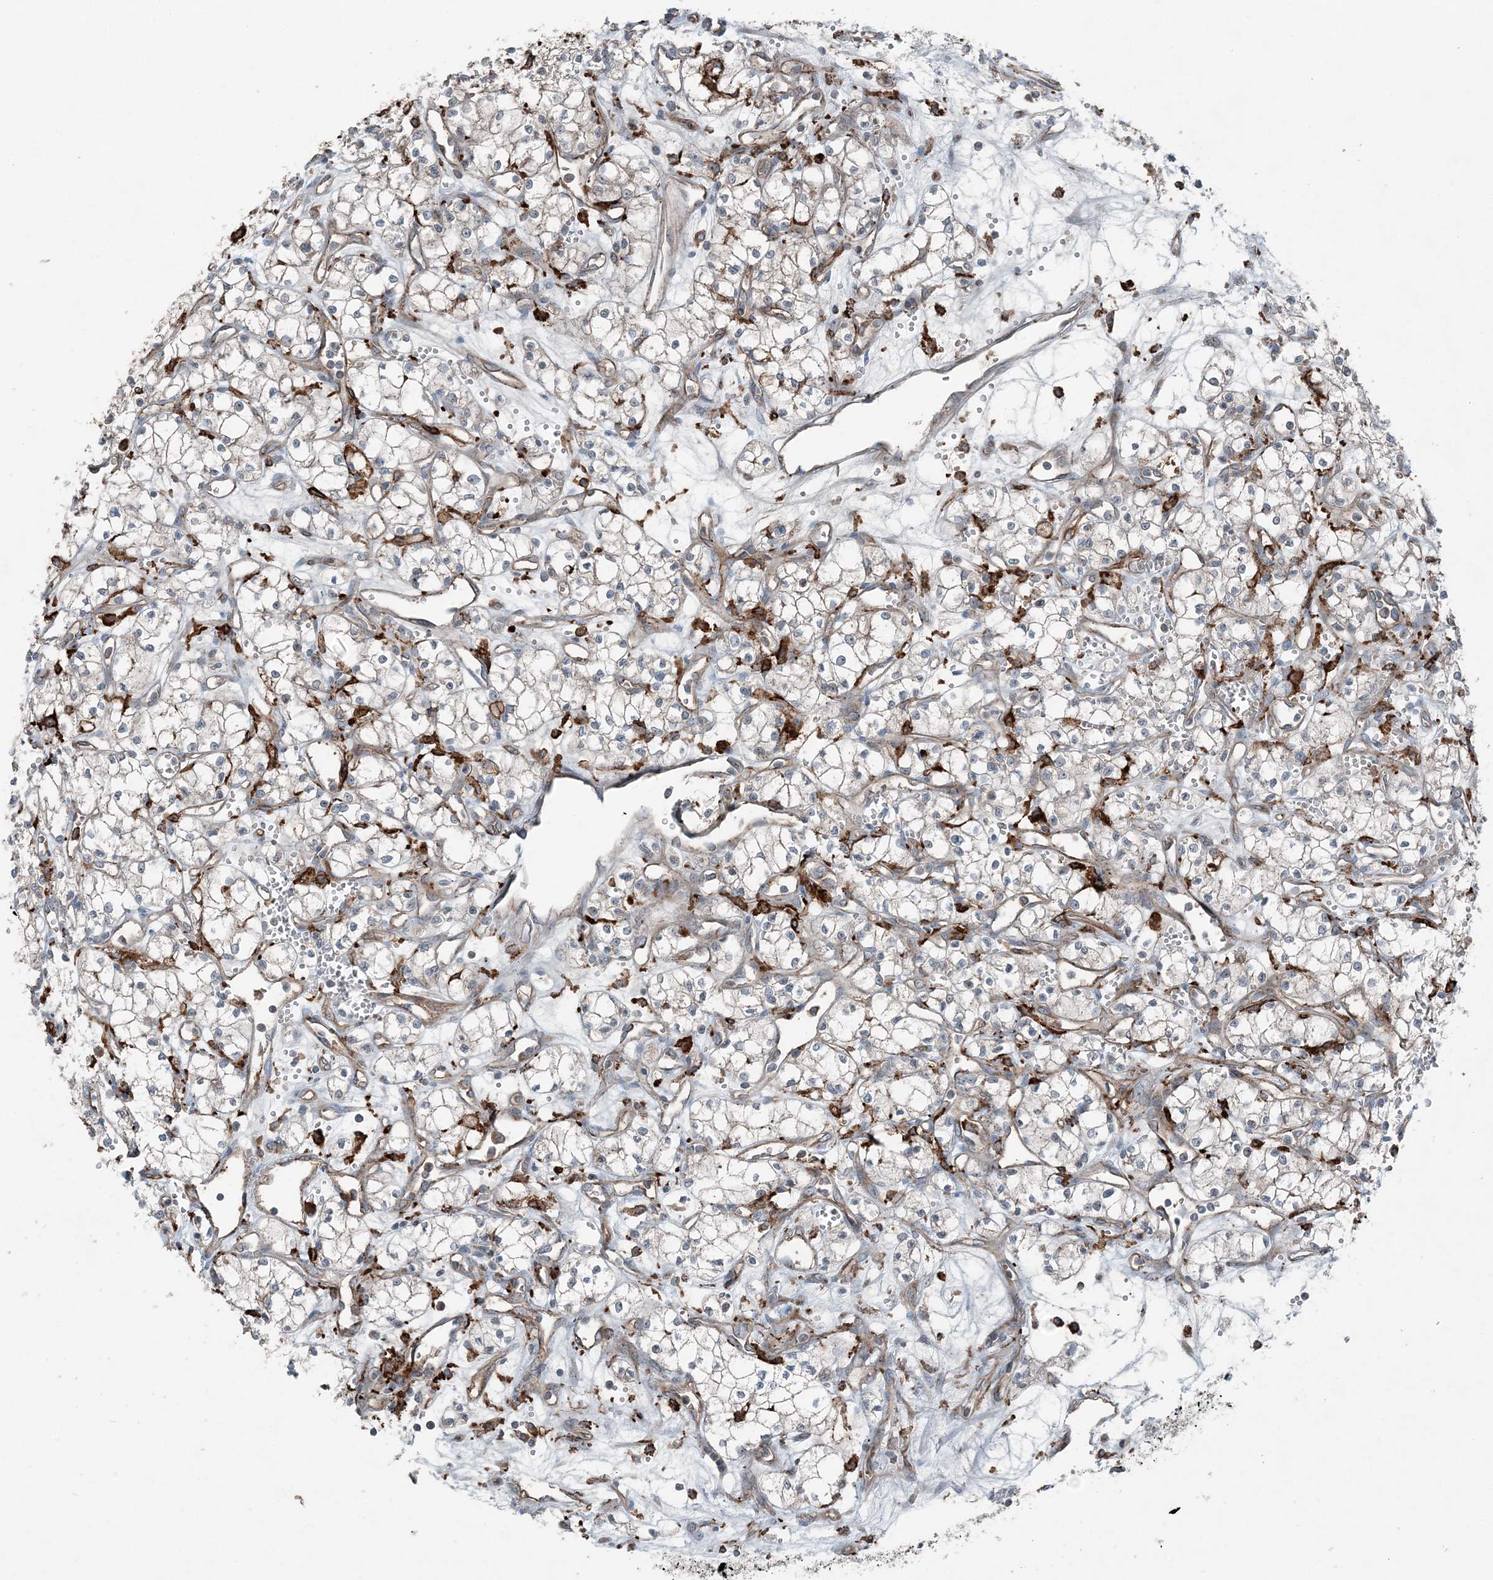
{"staining": {"intensity": "negative", "quantity": "none", "location": "none"}, "tissue": "renal cancer", "cell_type": "Tumor cells", "image_type": "cancer", "snomed": [{"axis": "morphology", "description": "Adenocarcinoma, NOS"}, {"axis": "topography", "description": "Kidney"}], "caption": "There is no significant expression in tumor cells of renal adenocarcinoma. The staining was performed using DAB to visualize the protein expression in brown, while the nuclei were stained in blue with hematoxylin (Magnification: 20x).", "gene": "KY", "patient": {"sex": "male", "age": 59}}